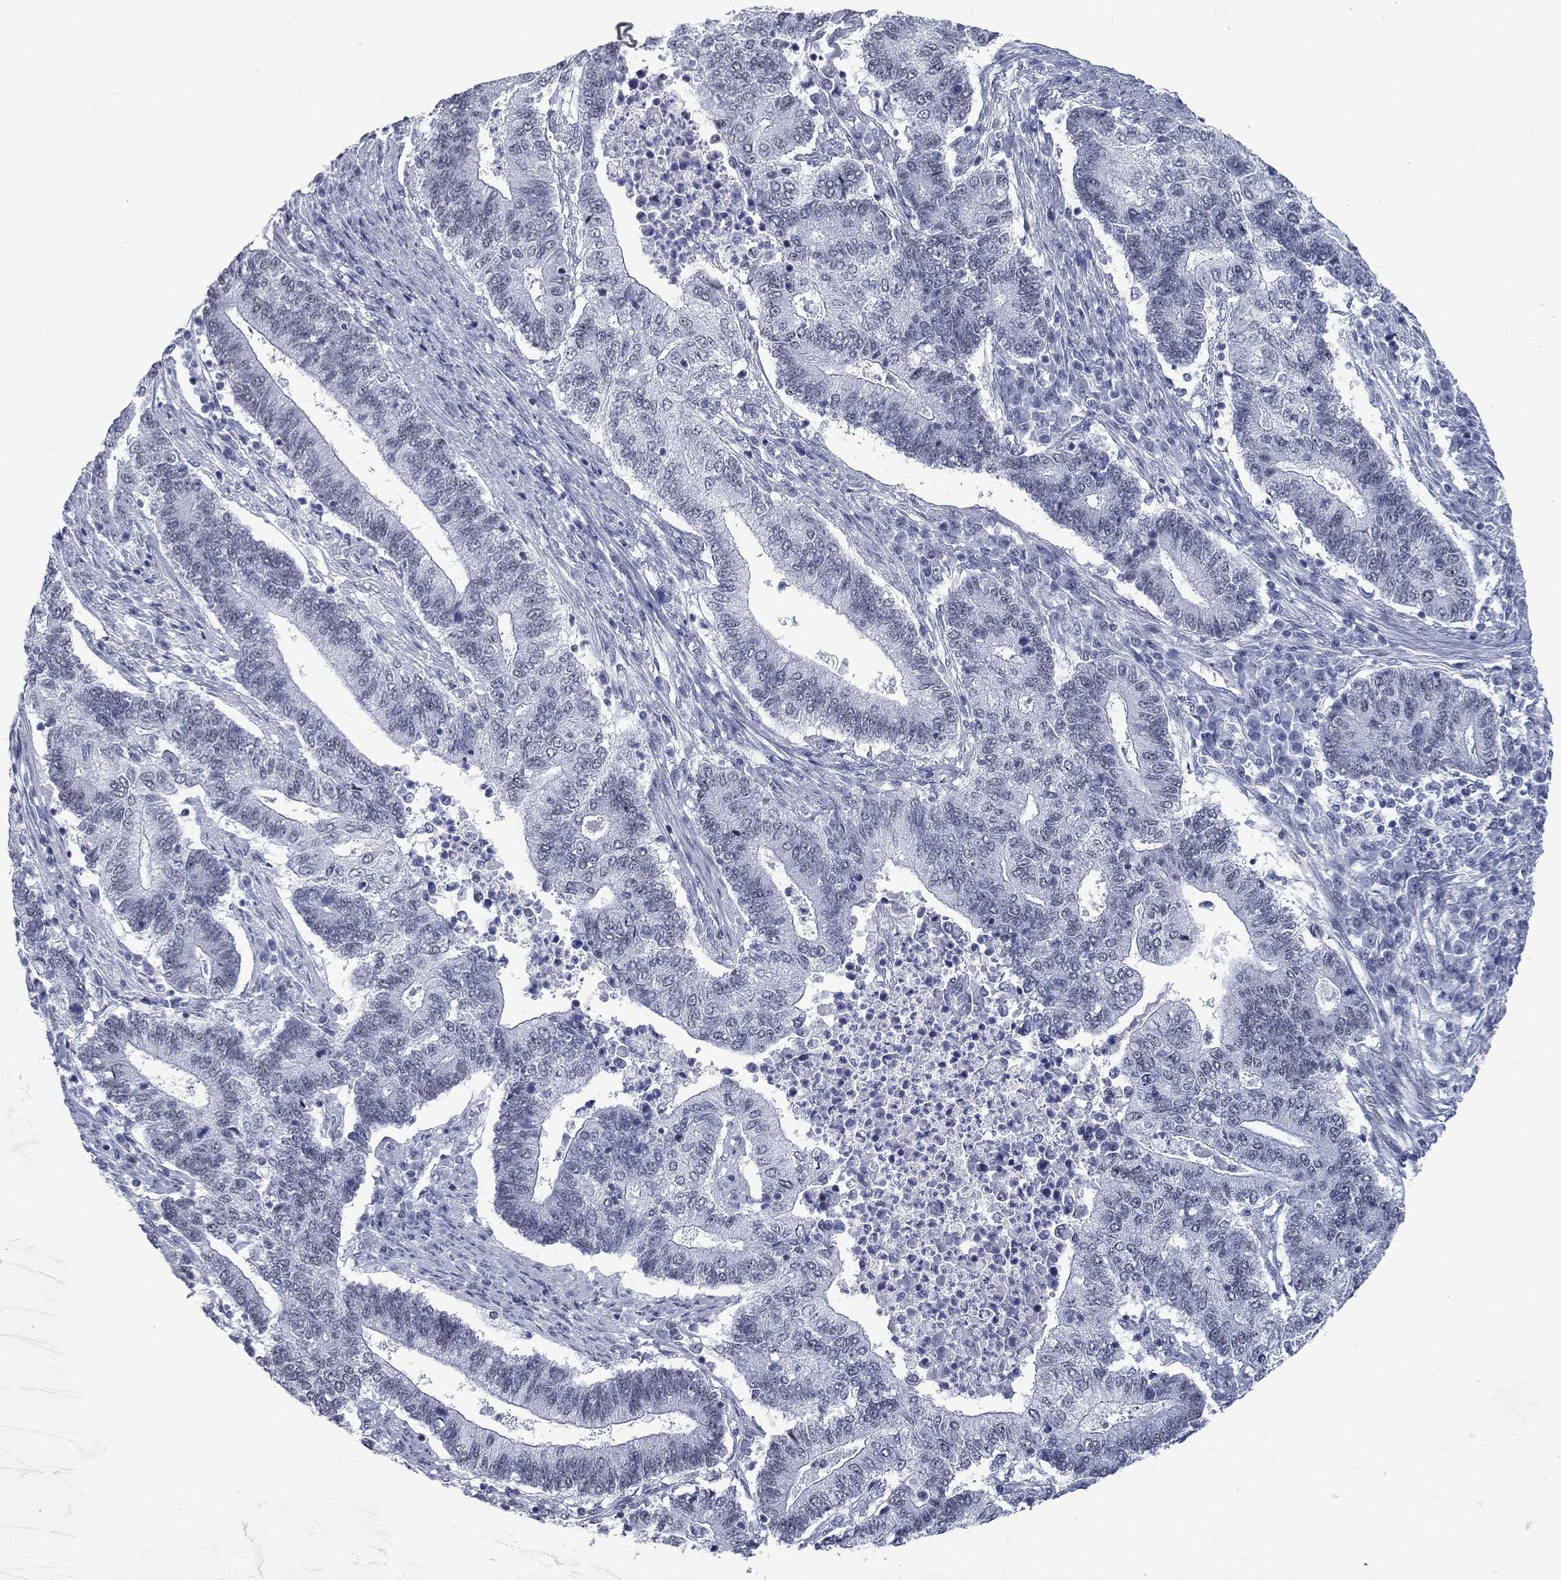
{"staining": {"intensity": "negative", "quantity": "none", "location": "none"}, "tissue": "endometrial cancer", "cell_type": "Tumor cells", "image_type": "cancer", "snomed": [{"axis": "morphology", "description": "Adenocarcinoma, NOS"}, {"axis": "topography", "description": "Uterus"}, {"axis": "topography", "description": "Endometrium"}], "caption": "Immunohistochemical staining of human endometrial cancer (adenocarcinoma) reveals no significant positivity in tumor cells.", "gene": "ASF1B", "patient": {"sex": "female", "age": 54}}